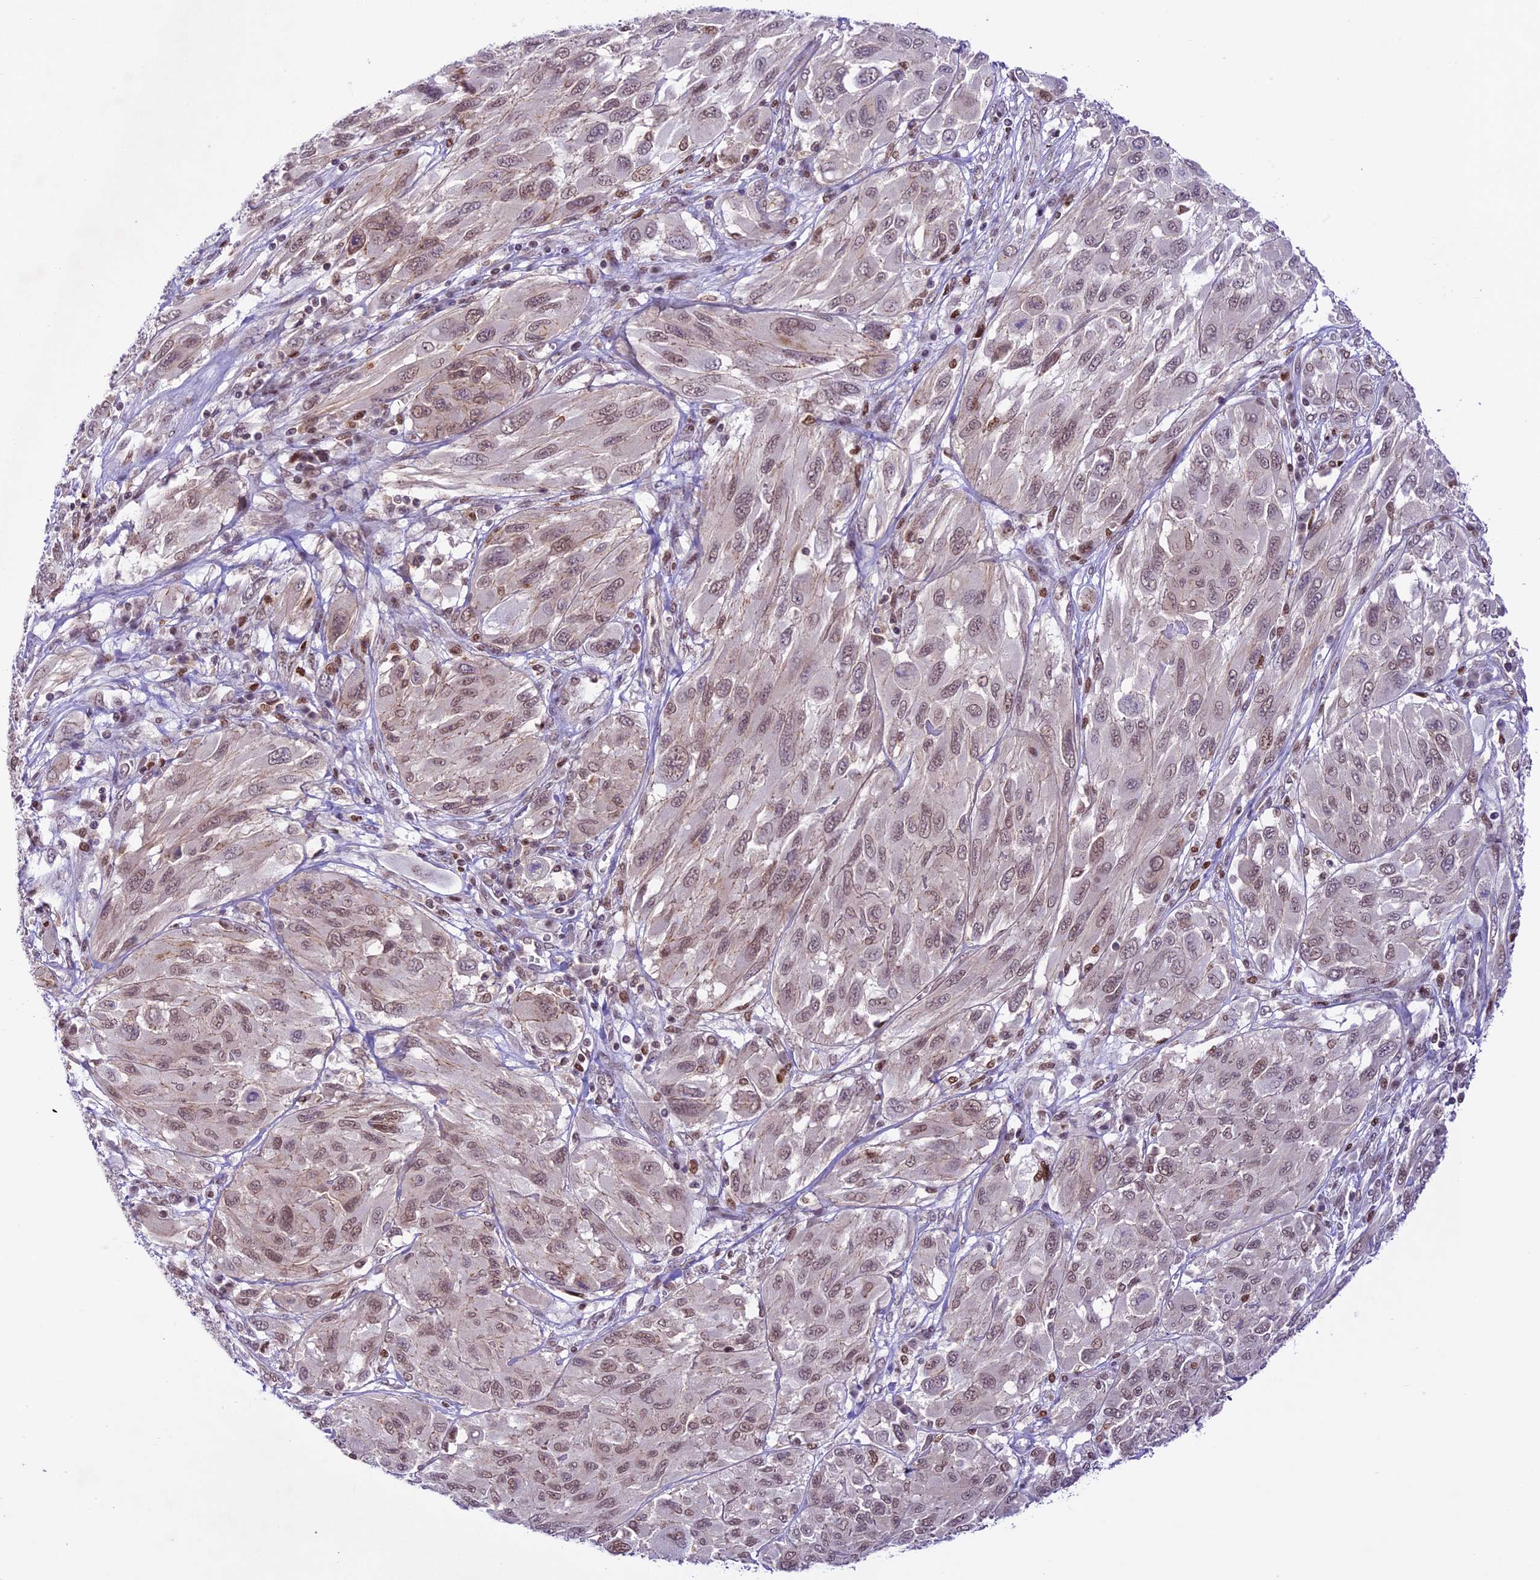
{"staining": {"intensity": "weak", "quantity": ">75%", "location": "nuclear"}, "tissue": "melanoma", "cell_type": "Tumor cells", "image_type": "cancer", "snomed": [{"axis": "morphology", "description": "Malignant melanoma, NOS"}, {"axis": "topography", "description": "Skin"}], "caption": "The image reveals immunohistochemical staining of malignant melanoma. There is weak nuclear positivity is present in approximately >75% of tumor cells.", "gene": "SHKBP1", "patient": {"sex": "female", "age": 91}}